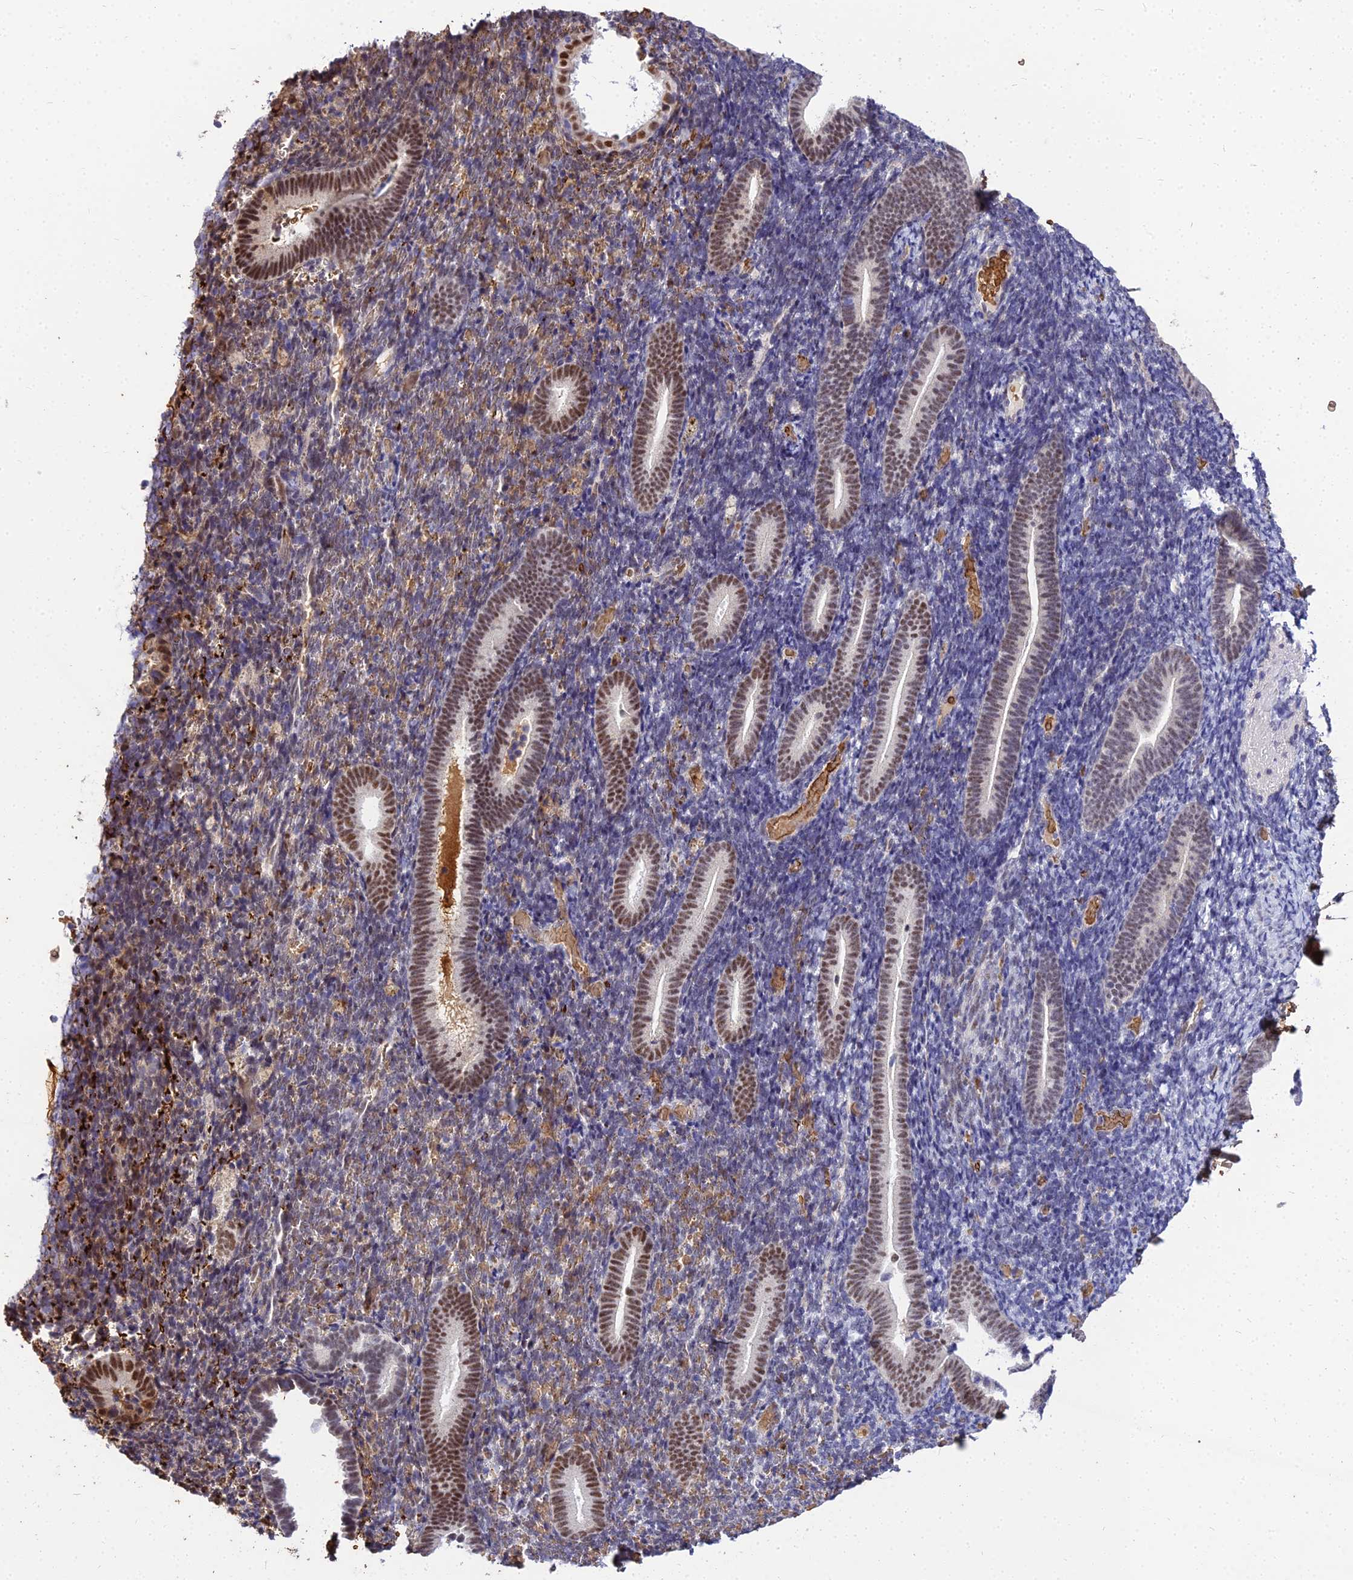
{"staining": {"intensity": "moderate", "quantity": "25%-75%", "location": "nuclear"}, "tissue": "endometrium", "cell_type": "Cells in endometrial stroma", "image_type": "normal", "snomed": [{"axis": "morphology", "description": "Normal tissue, NOS"}, {"axis": "topography", "description": "Endometrium"}], "caption": "High-power microscopy captured an immunohistochemistry histopathology image of benign endometrium, revealing moderate nuclear positivity in about 25%-75% of cells in endometrial stroma.", "gene": "BCL9", "patient": {"sex": "female", "age": 51}}